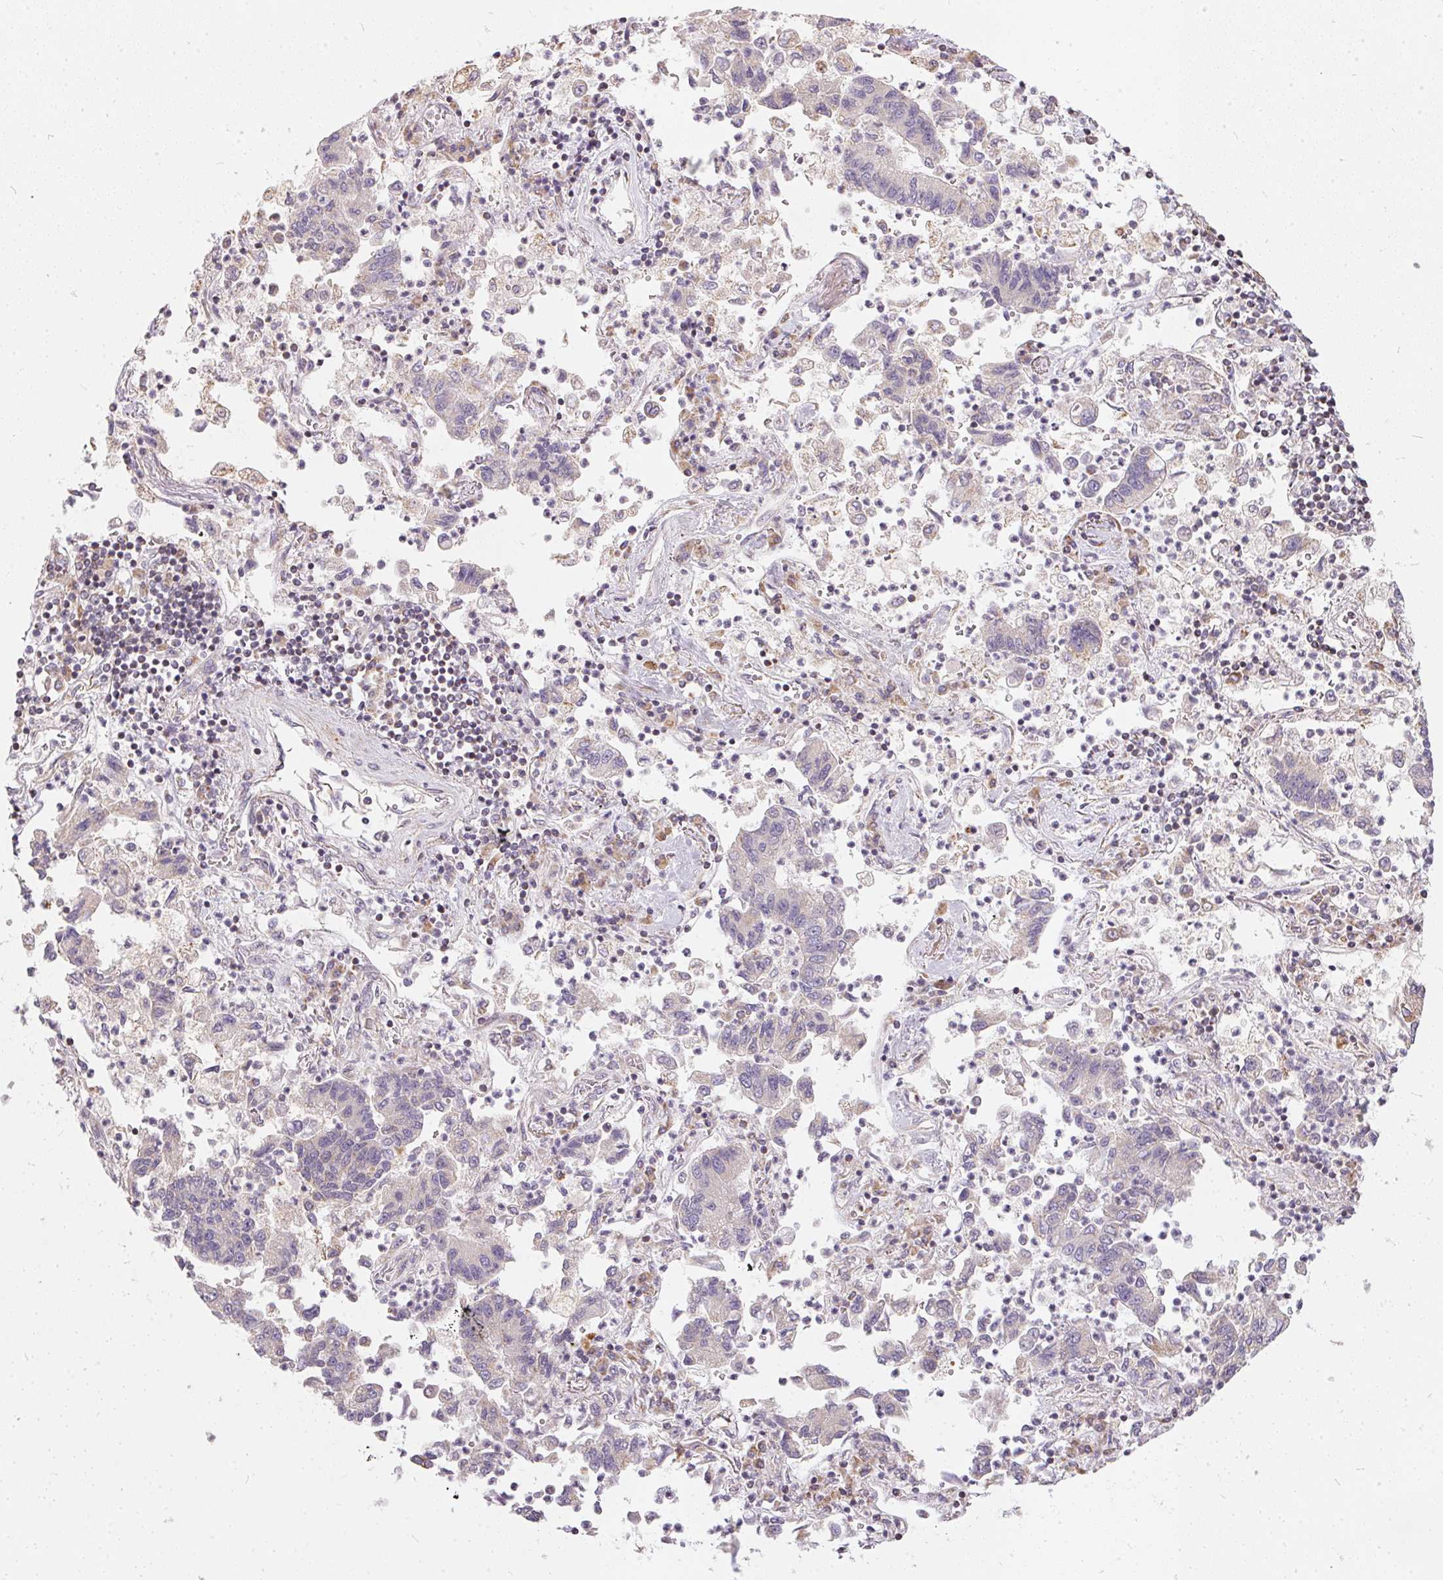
{"staining": {"intensity": "negative", "quantity": "none", "location": "none"}, "tissue": "lung cancer", "cell_type": "Tumor cells", "image_type": "cancer", "snomed": [{"axis": "morphology", "description": "Adenocarcinoma, NOS"}, {"axis": "topography", "description": "Lung"}], "caption": "Image shows no significant protein expression in tumor cells of lung cancer (adenocarcinoma). Nuclei are stained in blue.", "gene": "VWA5B2", "patient": {"sex": "female", "age": 57}}